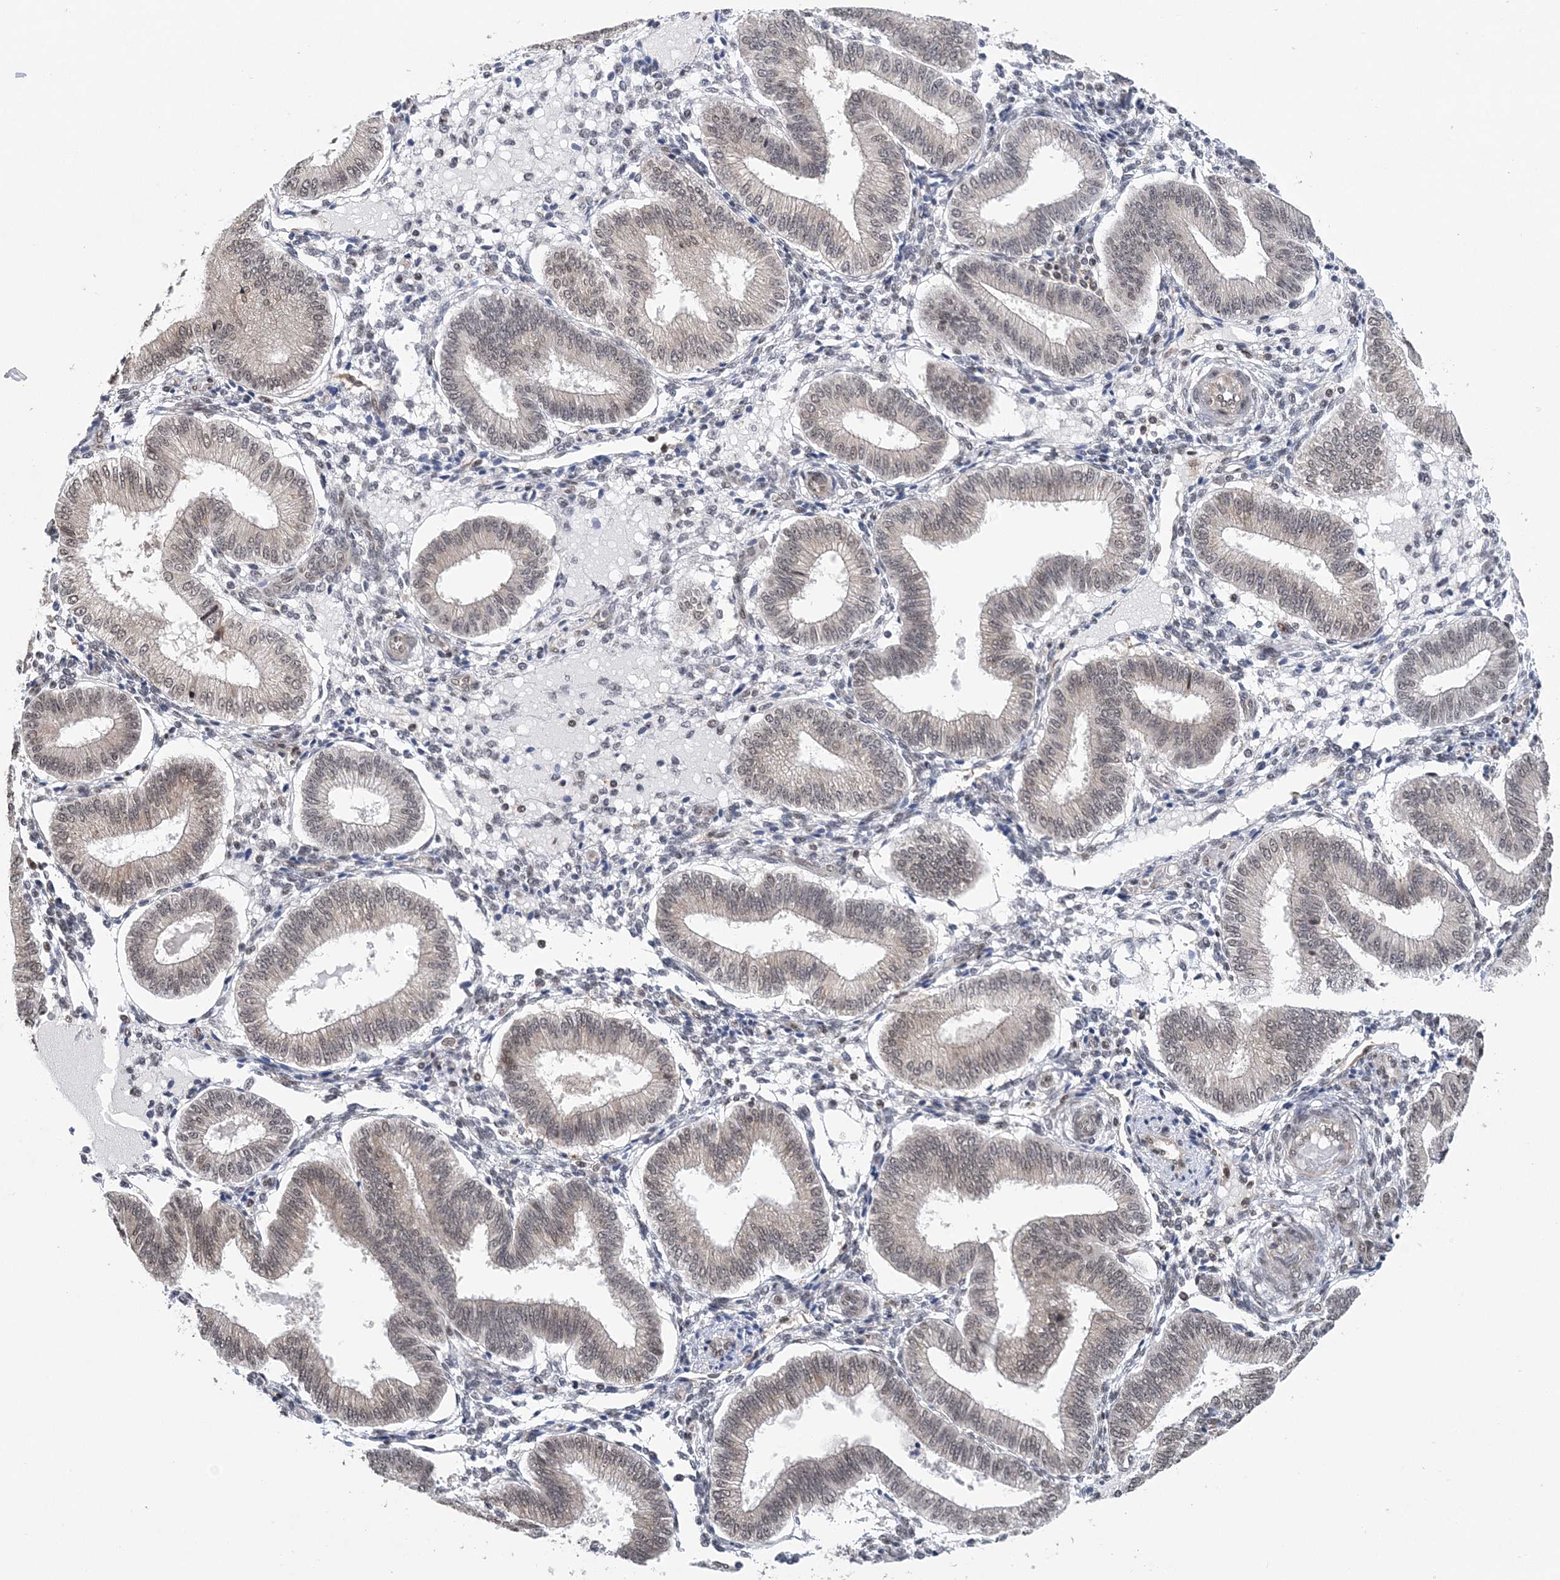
{"staining": {"intensity": "weak", "quantity": "25%-75%", "location": "nuclear"}, "tissue": "endometrium", "cell_type": "Cells in endometrial stroma", "image_type": "normal", "snomed": [{"axis": "morphology", "description": "Normal tissue, NOS"}, {"axis": "topography", "description": "Endometrium"}], "caption": "Immunohistochemical staining of normal human endometrium reveals 25%-75% levels of weak nuclear protein positivity in about 25%-75% of cells in endometrial stroma. The protein is stained brown, and the nuclei are stained in blue (DAB (3,3'-diaminobenzidine) IHC with brightfield microscopy, high magnification).", "gene": "CCDC152", "patient": {"sex": "female", "age": 39}}